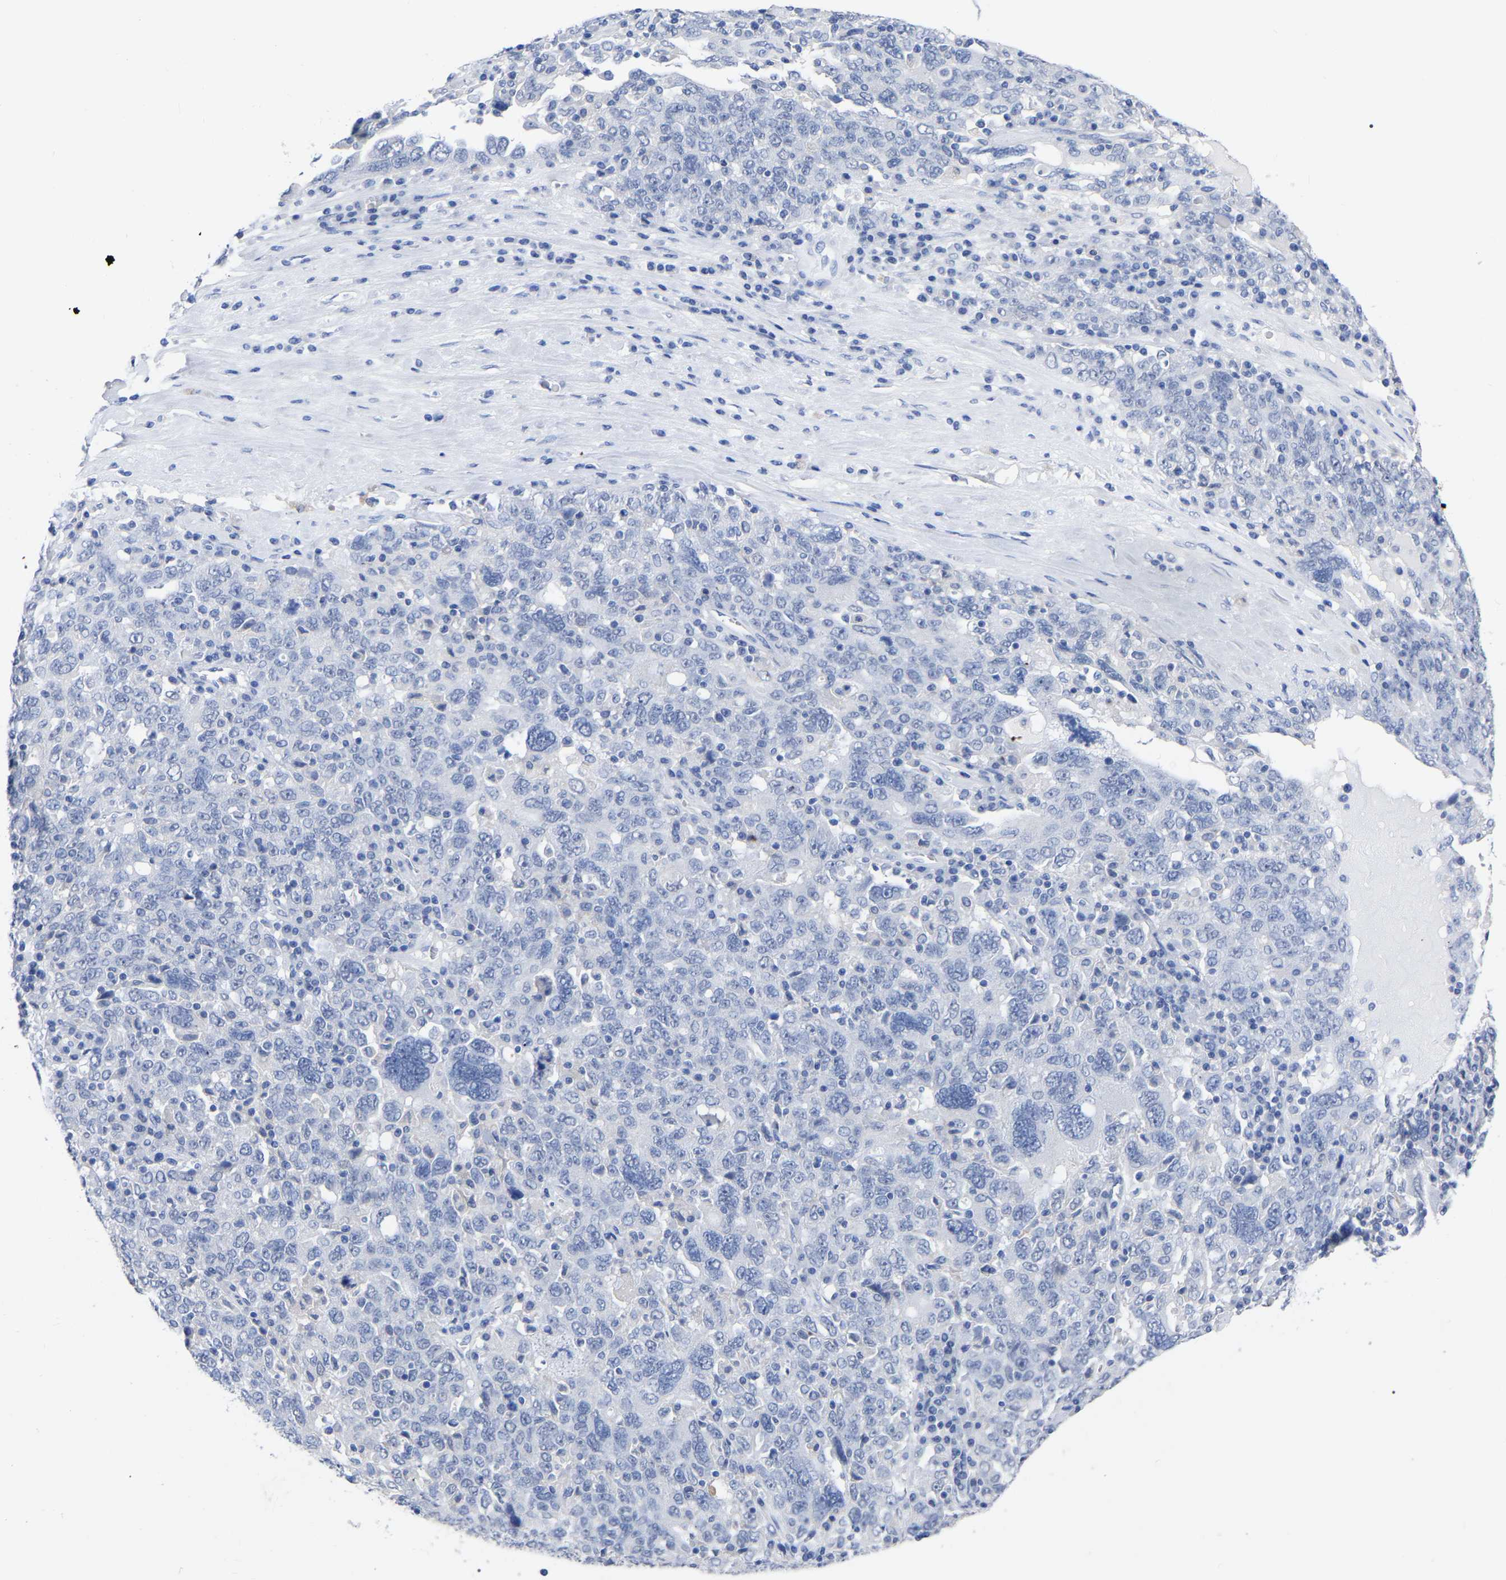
{"staining": {"intensity": "negative", "quantity": "none", "location": "none"}, "tissue": "ovarian cancer", "cell_type": "Tumor cells", "image_type": "cancer", "snomed": [{"axis": "morphology", "description": "Carcinoma, endometroid"}, {"axis": "topography", "description": "Ovary"}], "caption": "Tumor cells are negative for brown protein staining in ovarian cancer (endometroid carcinoma).", "gene": "ANXA13", "patient": {"sex": "female", "age": 62}}